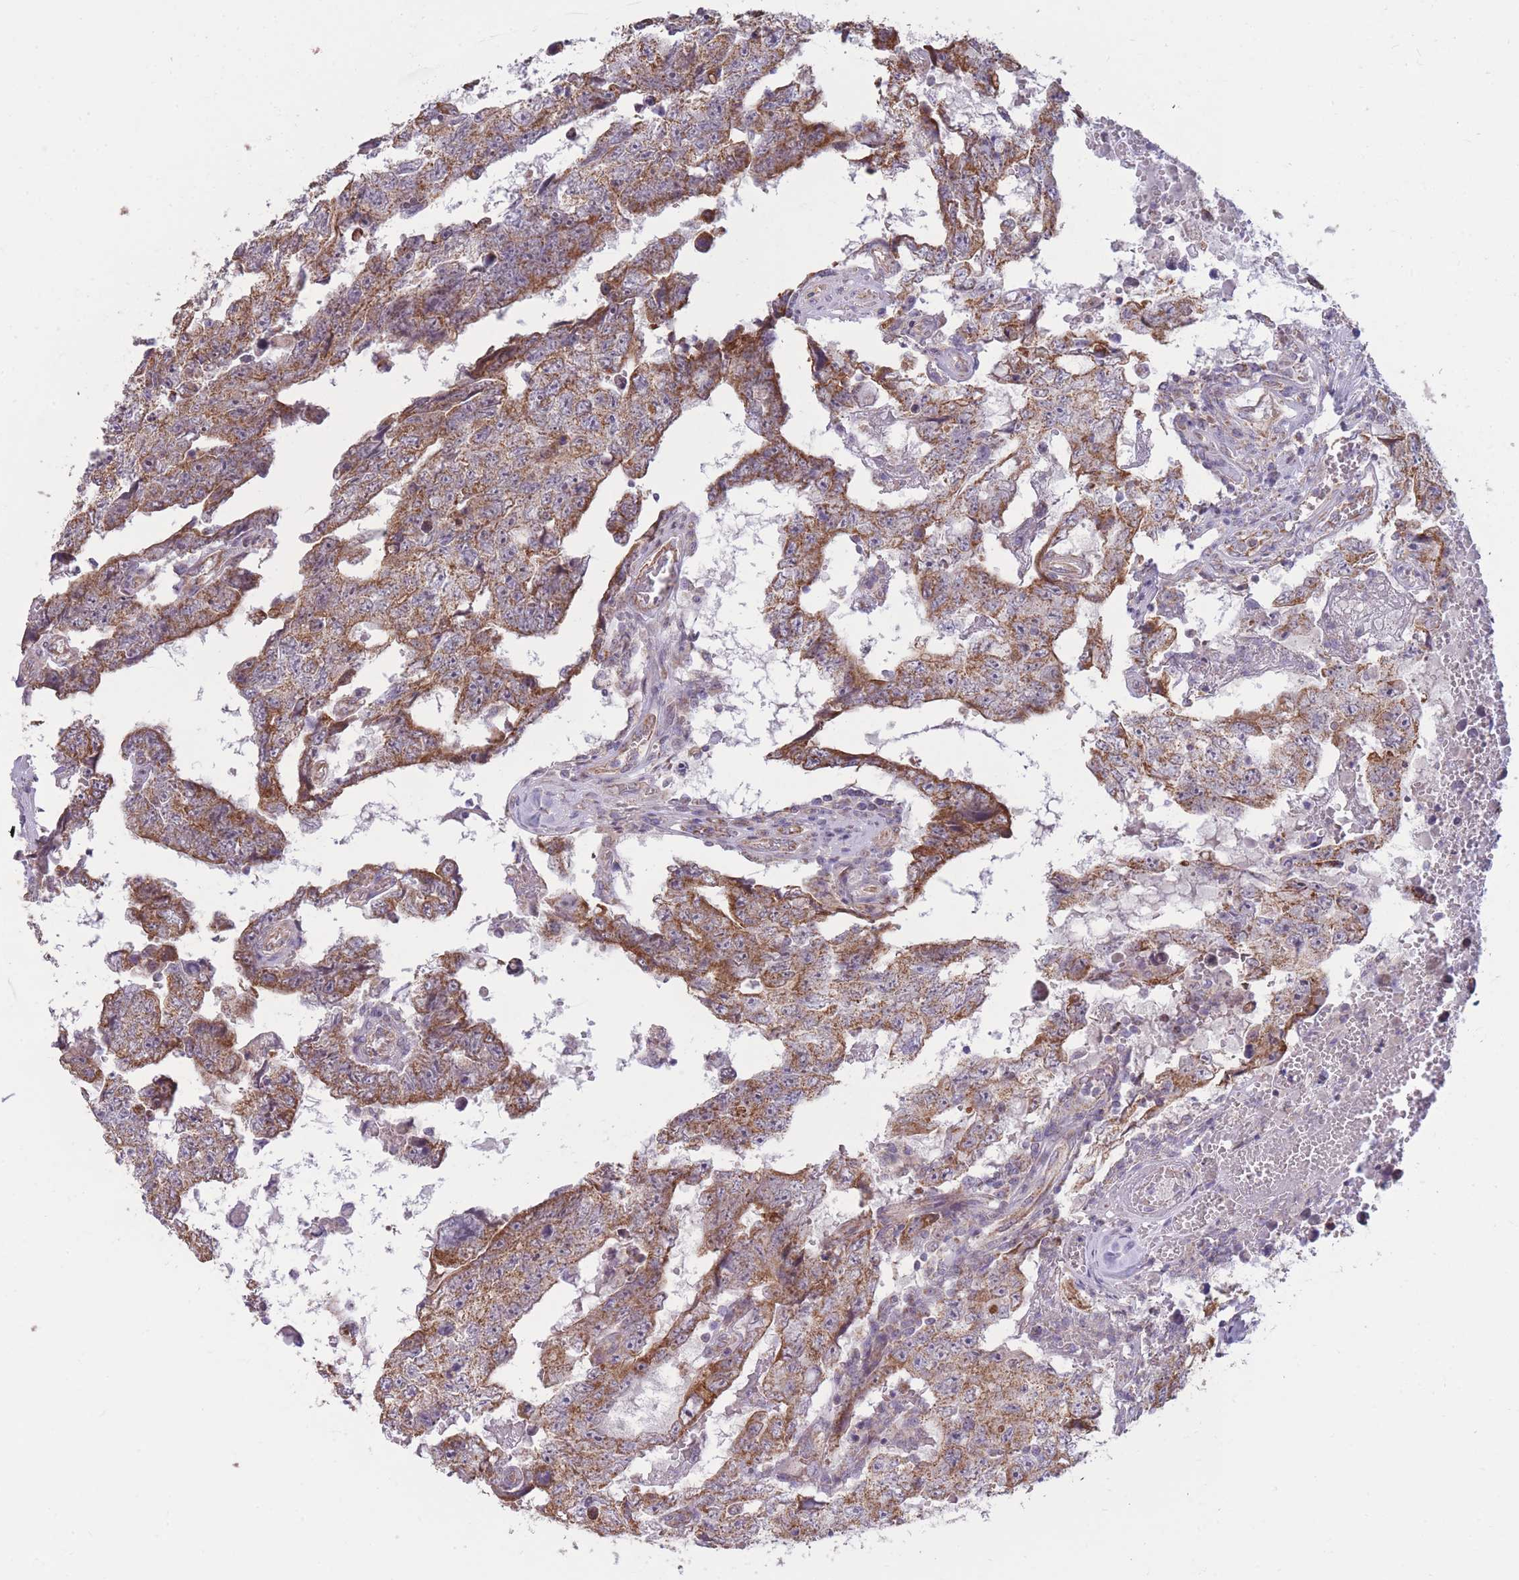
{"staining": {"intensity": "moderate", "quantity": ">75%", "location": "cytoplasmic/membranous"}, "tissue": "testis cancer", "cell_type": "Tumor cells", "image_type": "cancer", "snomed": [{"axis": "morphology", "description": "Carcinoma, Embryonal, NOS"}, {"axis": "topography", "description": "Testis"}], "caption": "Immunohistochemical staining of human testis cancer (embryonal carcinoma) shows moderate cytoplasmic/membranous protein expression in about >75% of tumor cells. The staining was performed using DAB to visualize the protein expression in brown, while the nuclei were stained in blue with hematoxylin (Magnification: 20x).", "gene": "MRPS18C", "patient": {"sex": "male", "age": 25}}